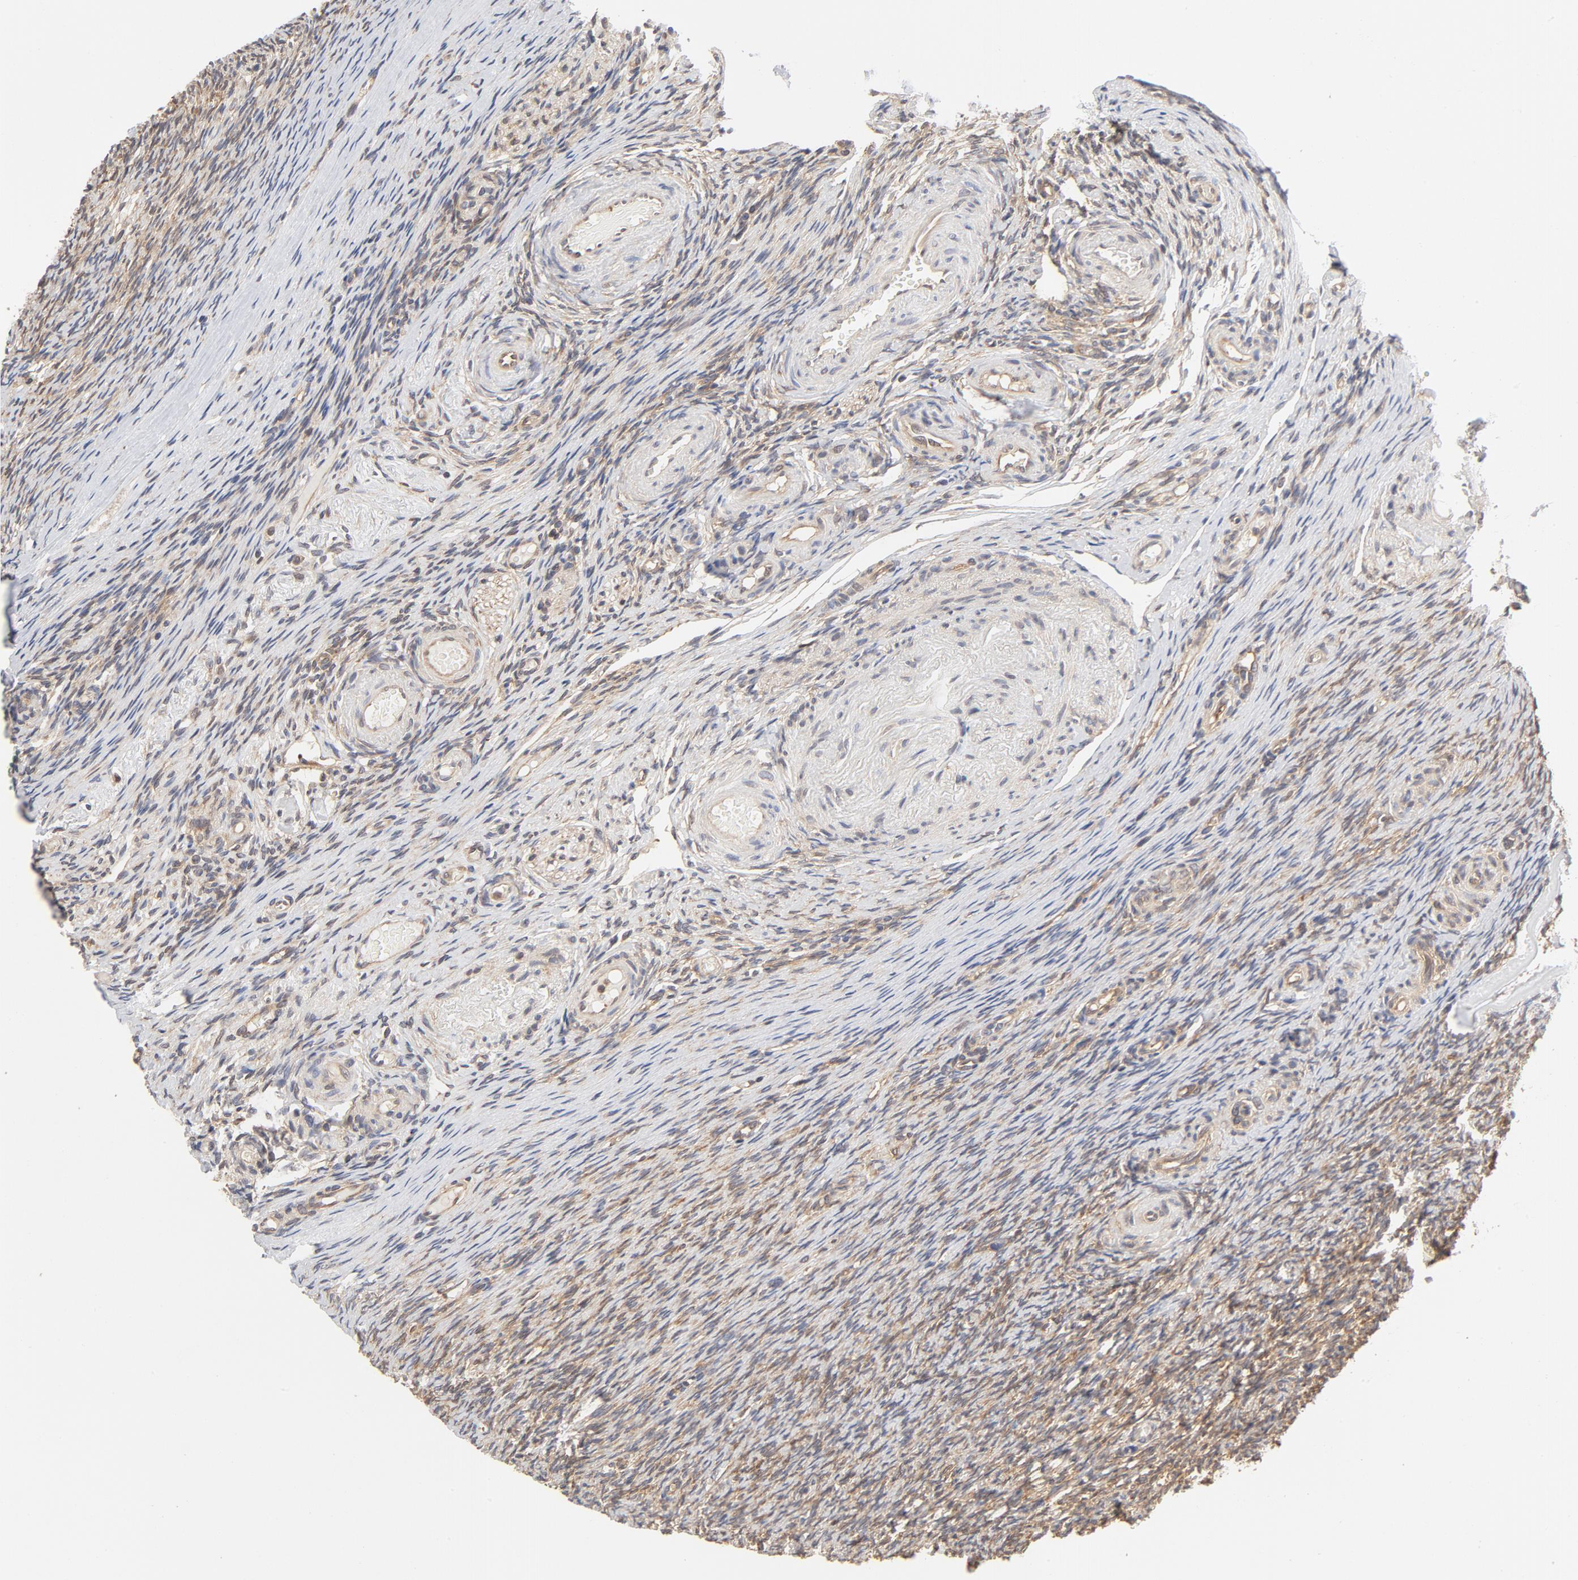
{"staining": {"intensity": "weak", "quantity": ">75%", "location": "cytoplasmic/membranous"}, "tissue": "ovary", "cell_type": "Follicle cells", "image_type": "normal", "snomed": [{"axis": "morphology", "description": "Normal tissue, NOS"}, {"axis": "topography", "description": "Ovary"}], "caption": "This photomicrograph reveals IHC staining of benign ovary, with low weak cytoplasmic/membranous staining in approximately >75% of follicle cells.", "gene": "ASMTL", "patient": {"sex": "female", "age": 60}}